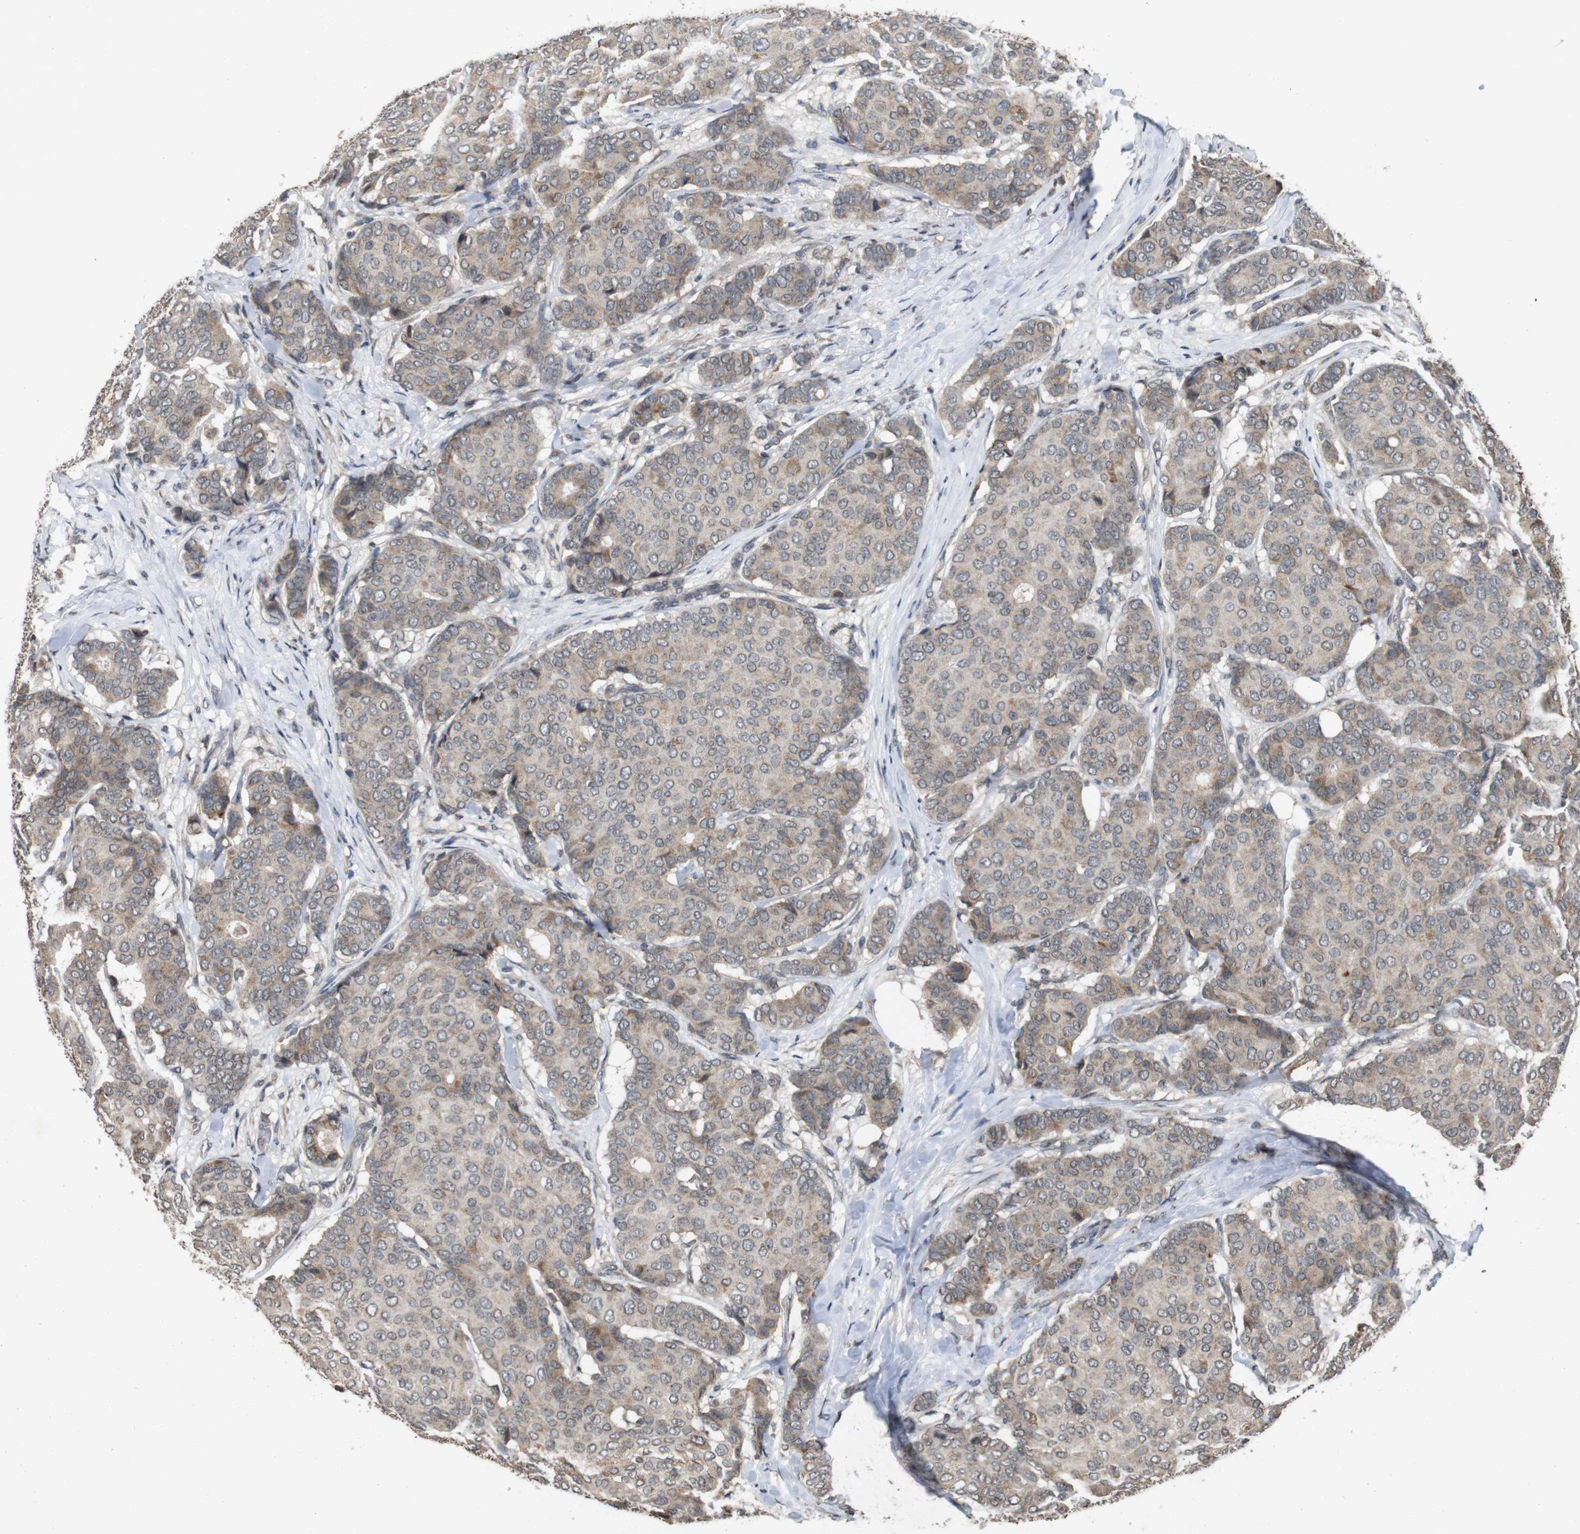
{"staining": {"intensity": "moderate", "quantity": "<25%", "location": "cytoplasmic/membranous"}, "tissue": "breast cancer", "cell_type": "Tumor cells", "image_type": "cancer", "snomed": [{"axis": "morphology", "description": "Duct carcinoma"}, {"axis": "topography", "description": "Breast"}], "caption": "Protein expression analysis of human breast cancer reveals moderate cytoplasmic/membranous positivity in approximately <25% of tumor cells.", "gene": "SORL1", "patient": {"sex": "female", "age": 75}}